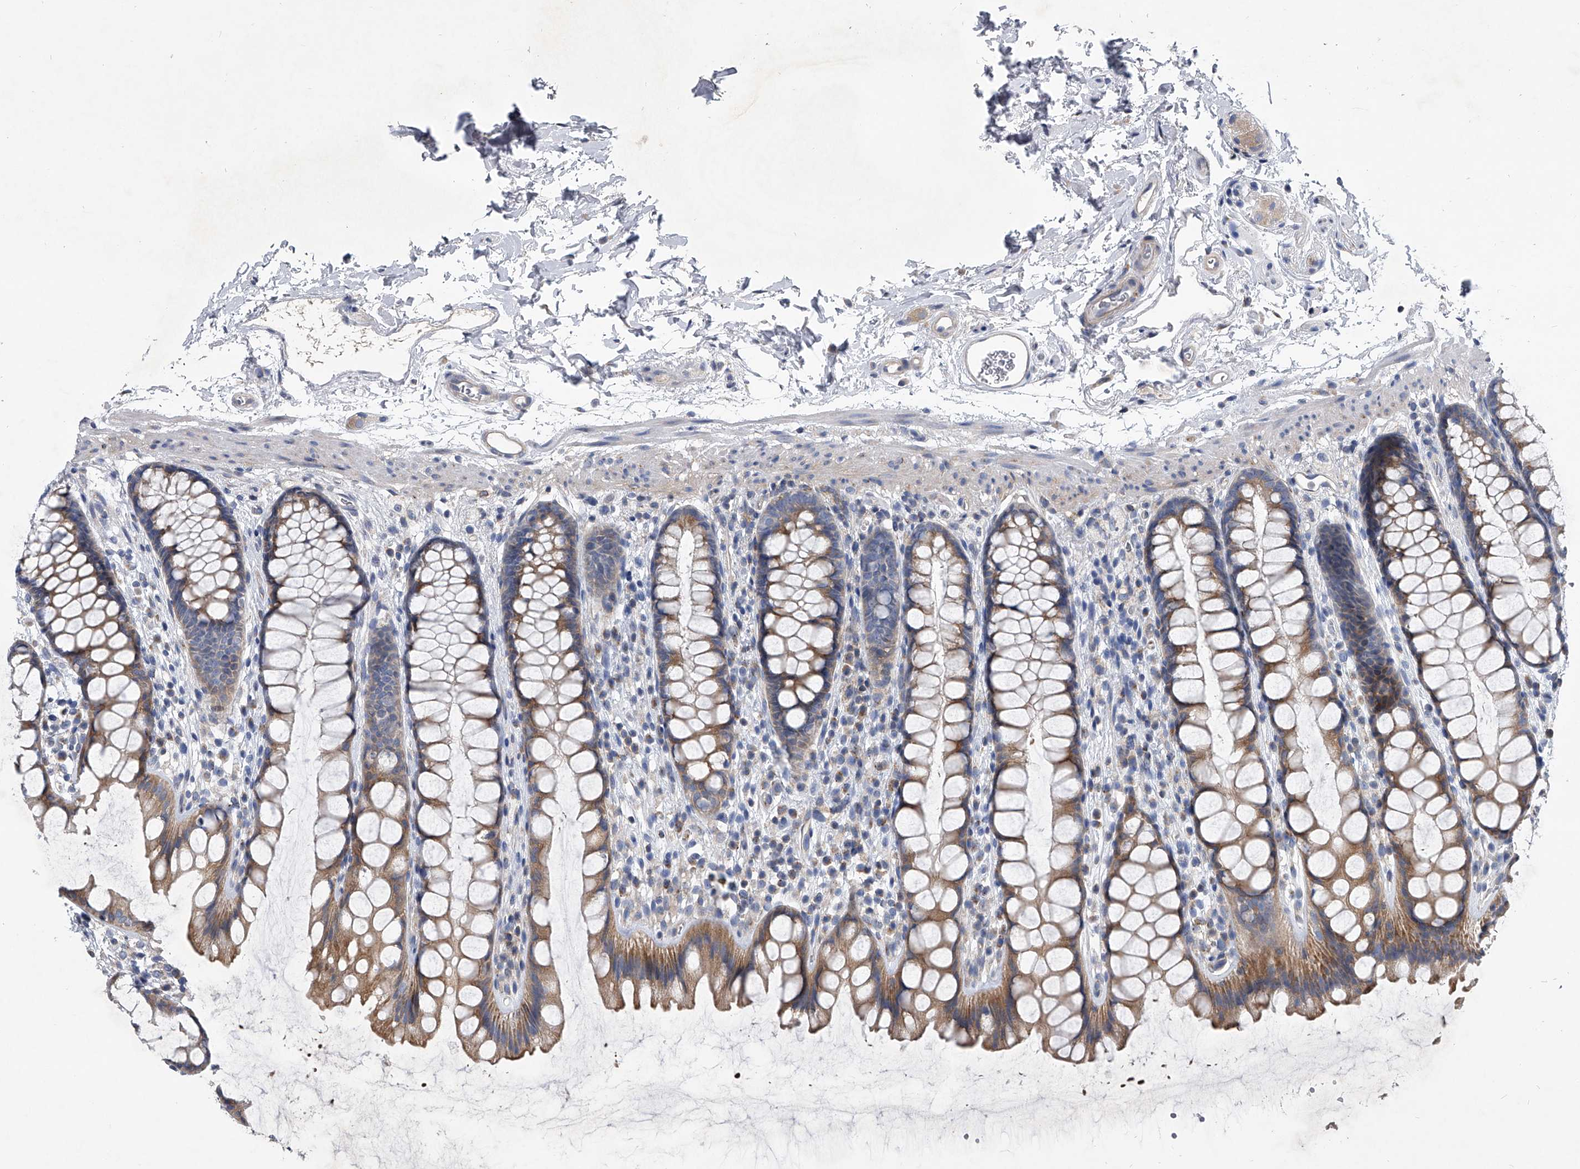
{"staining": {"intensity": "moderate", "quantity": ">75%", "location": "cytoplasmic/membranous"}, "tissue": "rectum", "cell_type": "Glandular cells", "image_type": "normal", "snomed": [{"axis": "morphology", "description": "Normal tissue, NOS"}, {"axis": "topography", "description": "Rectum"}], "caption": "Immunohistochemical staining of unremarkable human rectum demonstrates moderate cytoplasmic/membranous protein positivity in about >75% of glandular cells. Nuclei are stained in blue.", "gene": "SPP1", "patient": {"sex": "female", "age": 65}}